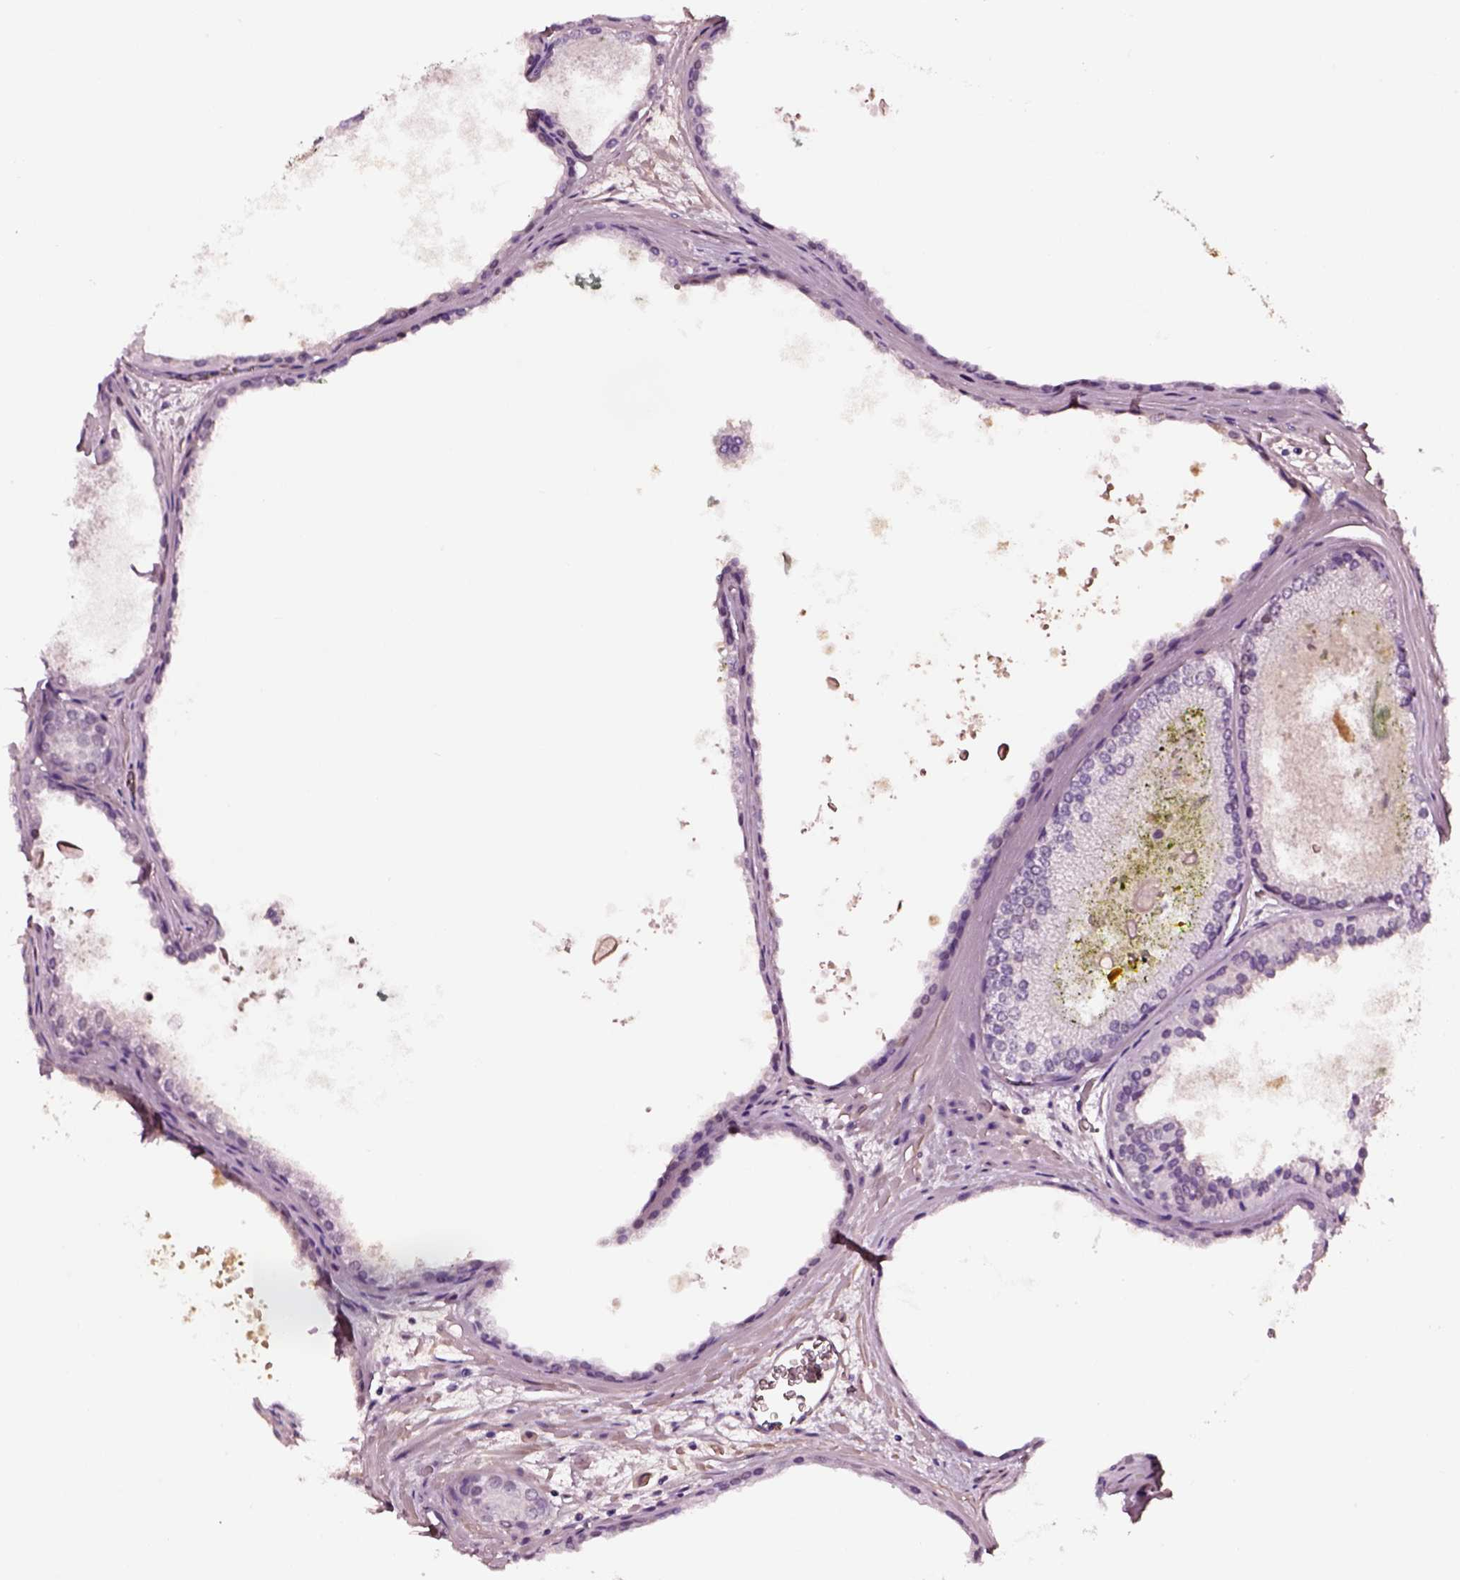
{"staining": {"intensity": "negative", "quantity": "none", "location": "none"}, "tissue": "prostate cancer", "cell_type": "Tumor cells", "image_type": "cancer", "snomed": [{"axis": "morphology", "description": "Adenocarcinoma, Low grade"}, {"axis": "topography", "description": "Prostate"}], "caption": "Immunohistochemistry (IHC) micrograph of prostate cancer stained for a protein (brown), which shows no positivity in tumor cells.", "gene": "TF", "patient": {"sex": "male", "age": 56}}